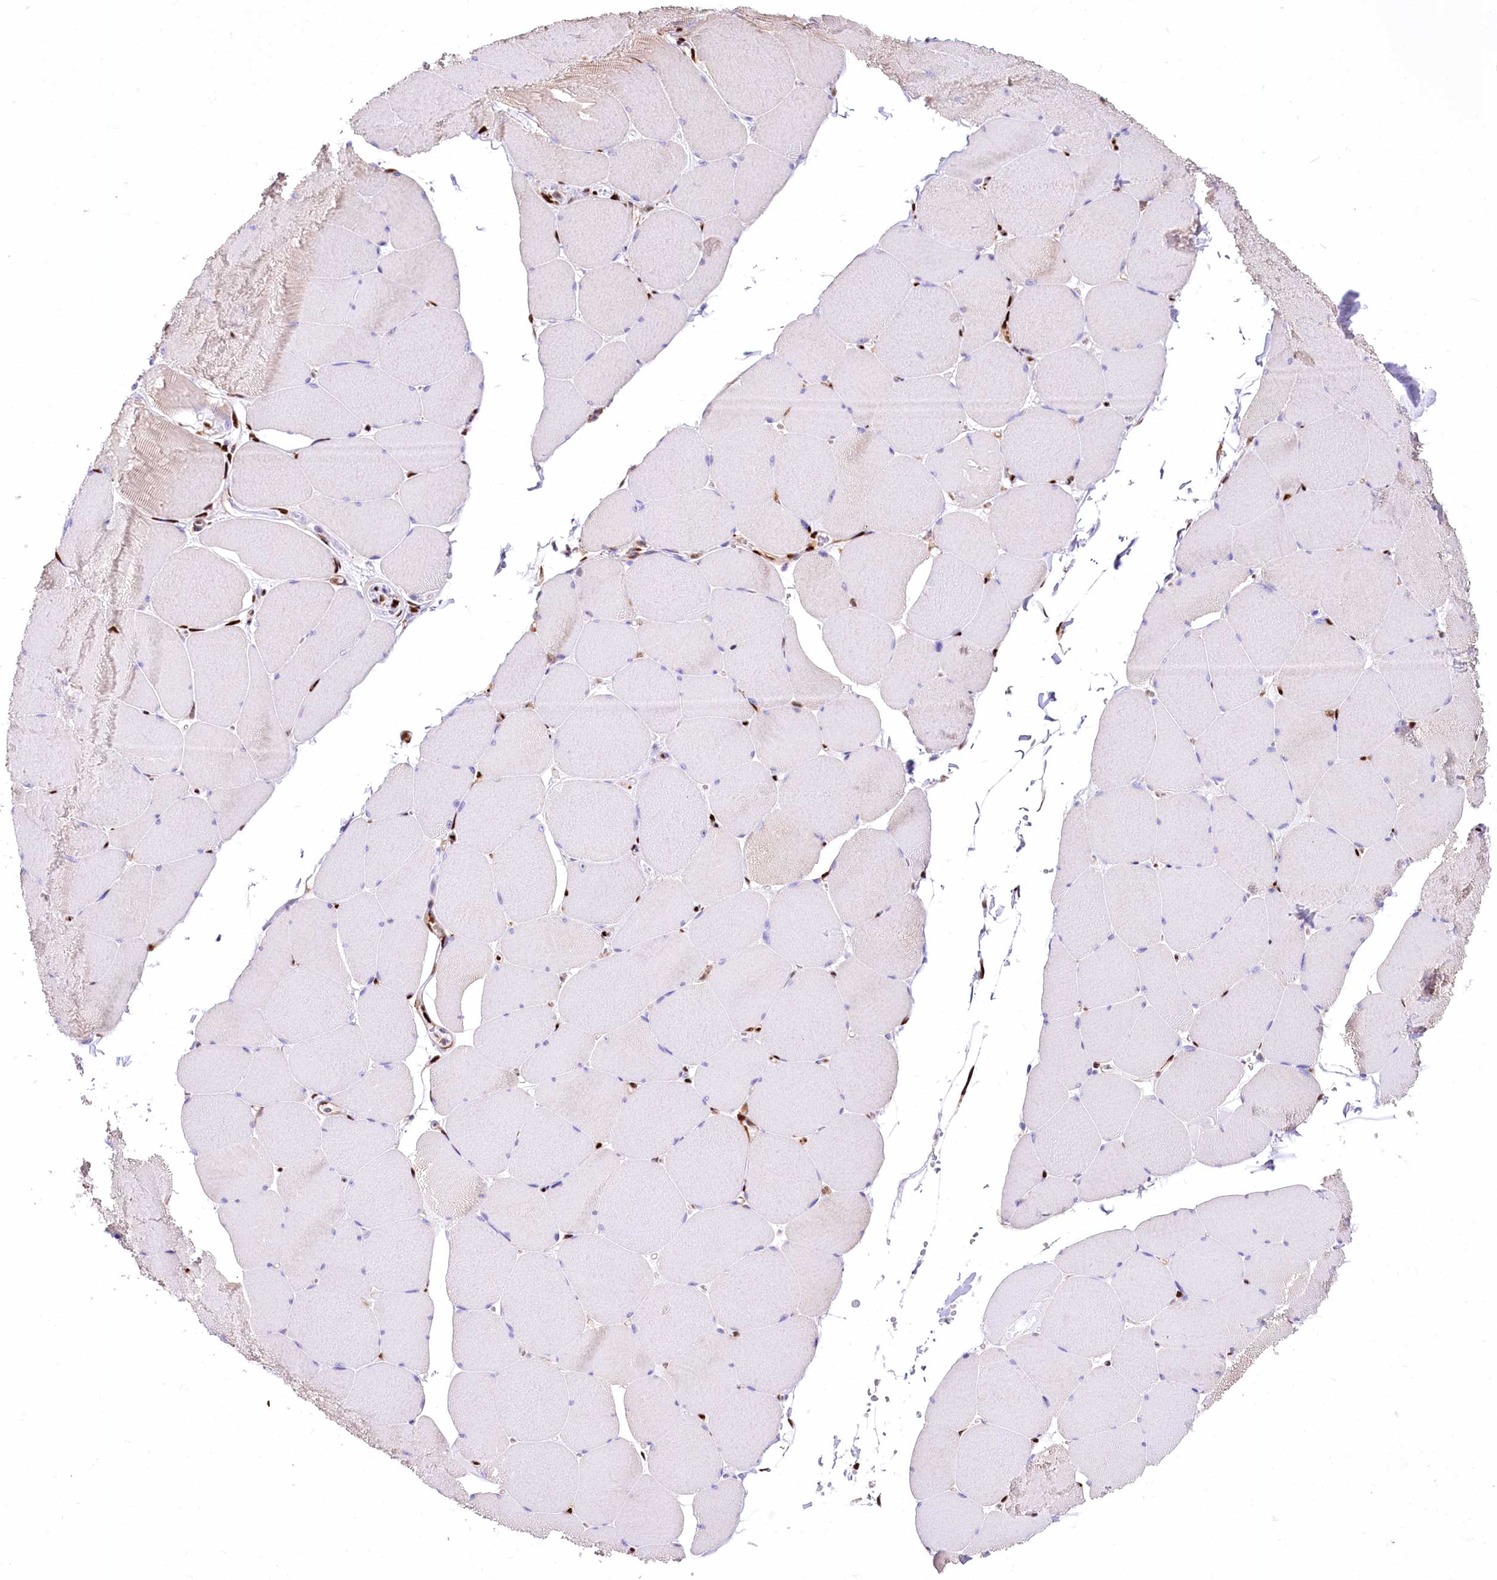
{"staining": {"intensity": "moderate", "quantity": "25%-75%", "location": "nuclear"}, "tissue": "skeletal muscle", "cell_type": "Myocytes", "image_type": "normal", "snomed": [{"axis": "morphology", "description": "Normal tissue, NOS"}, {"axis": "topography", "description": "Skeletal muscle"}, {"axis": "topography", "description": "Head-Neck"}], "caption": "This photomicrograph exhibits normal skeletal muscle stained with immunohistochemistry (IHC) to label a protein in brown. The nuclear of myocytes show moderate positivity for the protein. Nuclei are counter-stained blue.", "gene": "PTMS", "patient": {"sex": "male", "age": 66}}